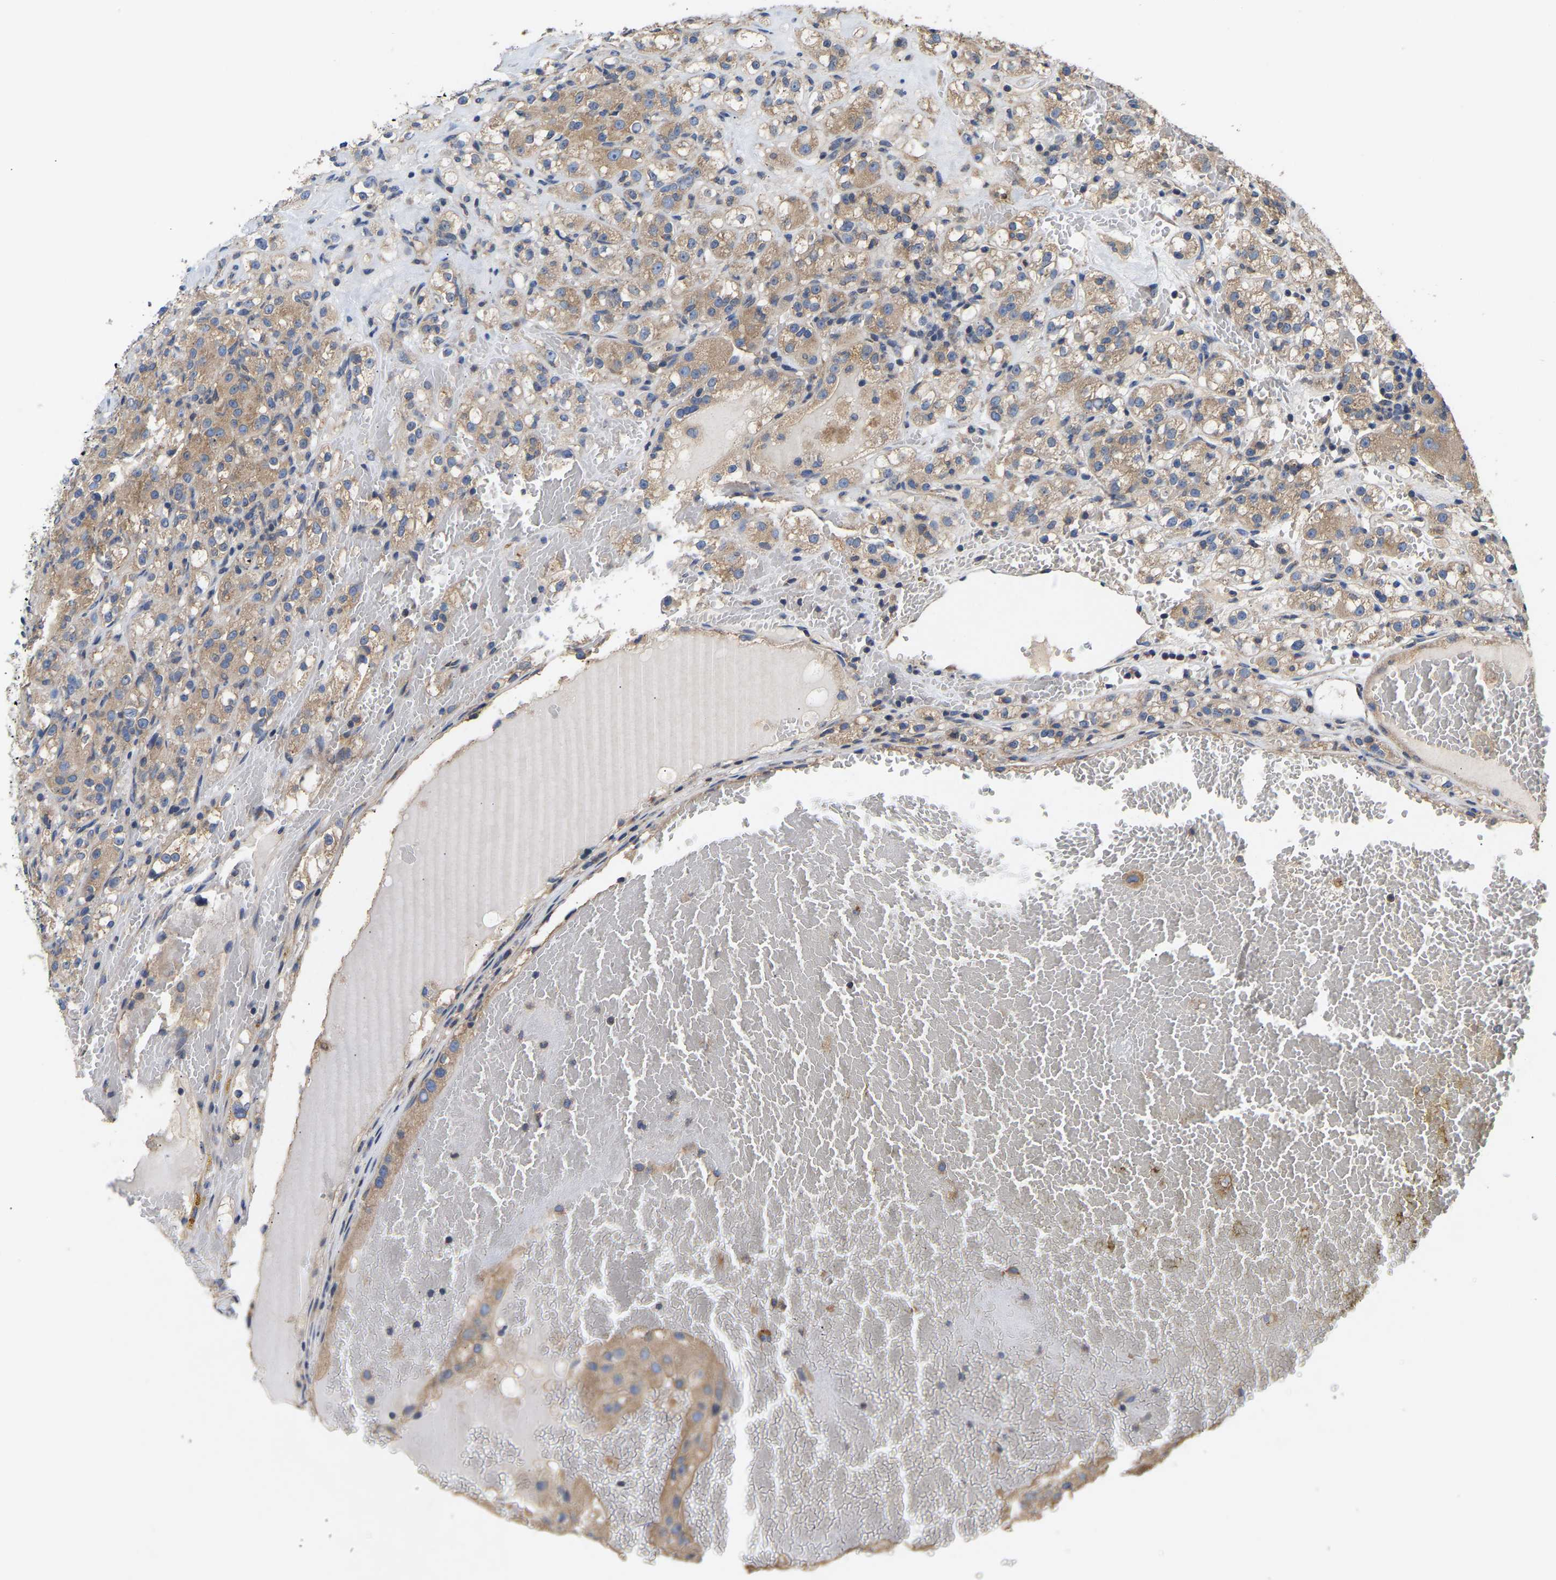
{"staining": {"intensity": "weak", "quantity": ">75%", "location": "cytoplasmic/membranous"}, "tissue": "renal cancer", "cell_type": "Tumor cells", "image_type": "cancer", "snomed": [{"axis": "morphology", "description": "Normal tissue, NOS"}, {"axis": "morphology", "description": "Adenocarcinoma, NOS"}, {"axis": "topography", "description": "Kidney"}], "caption": "High-power microscopy captured an immunohistochemistry (IHC) histopathology image of renal cancer, revealing weak cytoplasmic/membranous positivity in about >75% of tumor cells.", "gene": "AIMP2", "patient": {"sex": "male", "age": 61}}